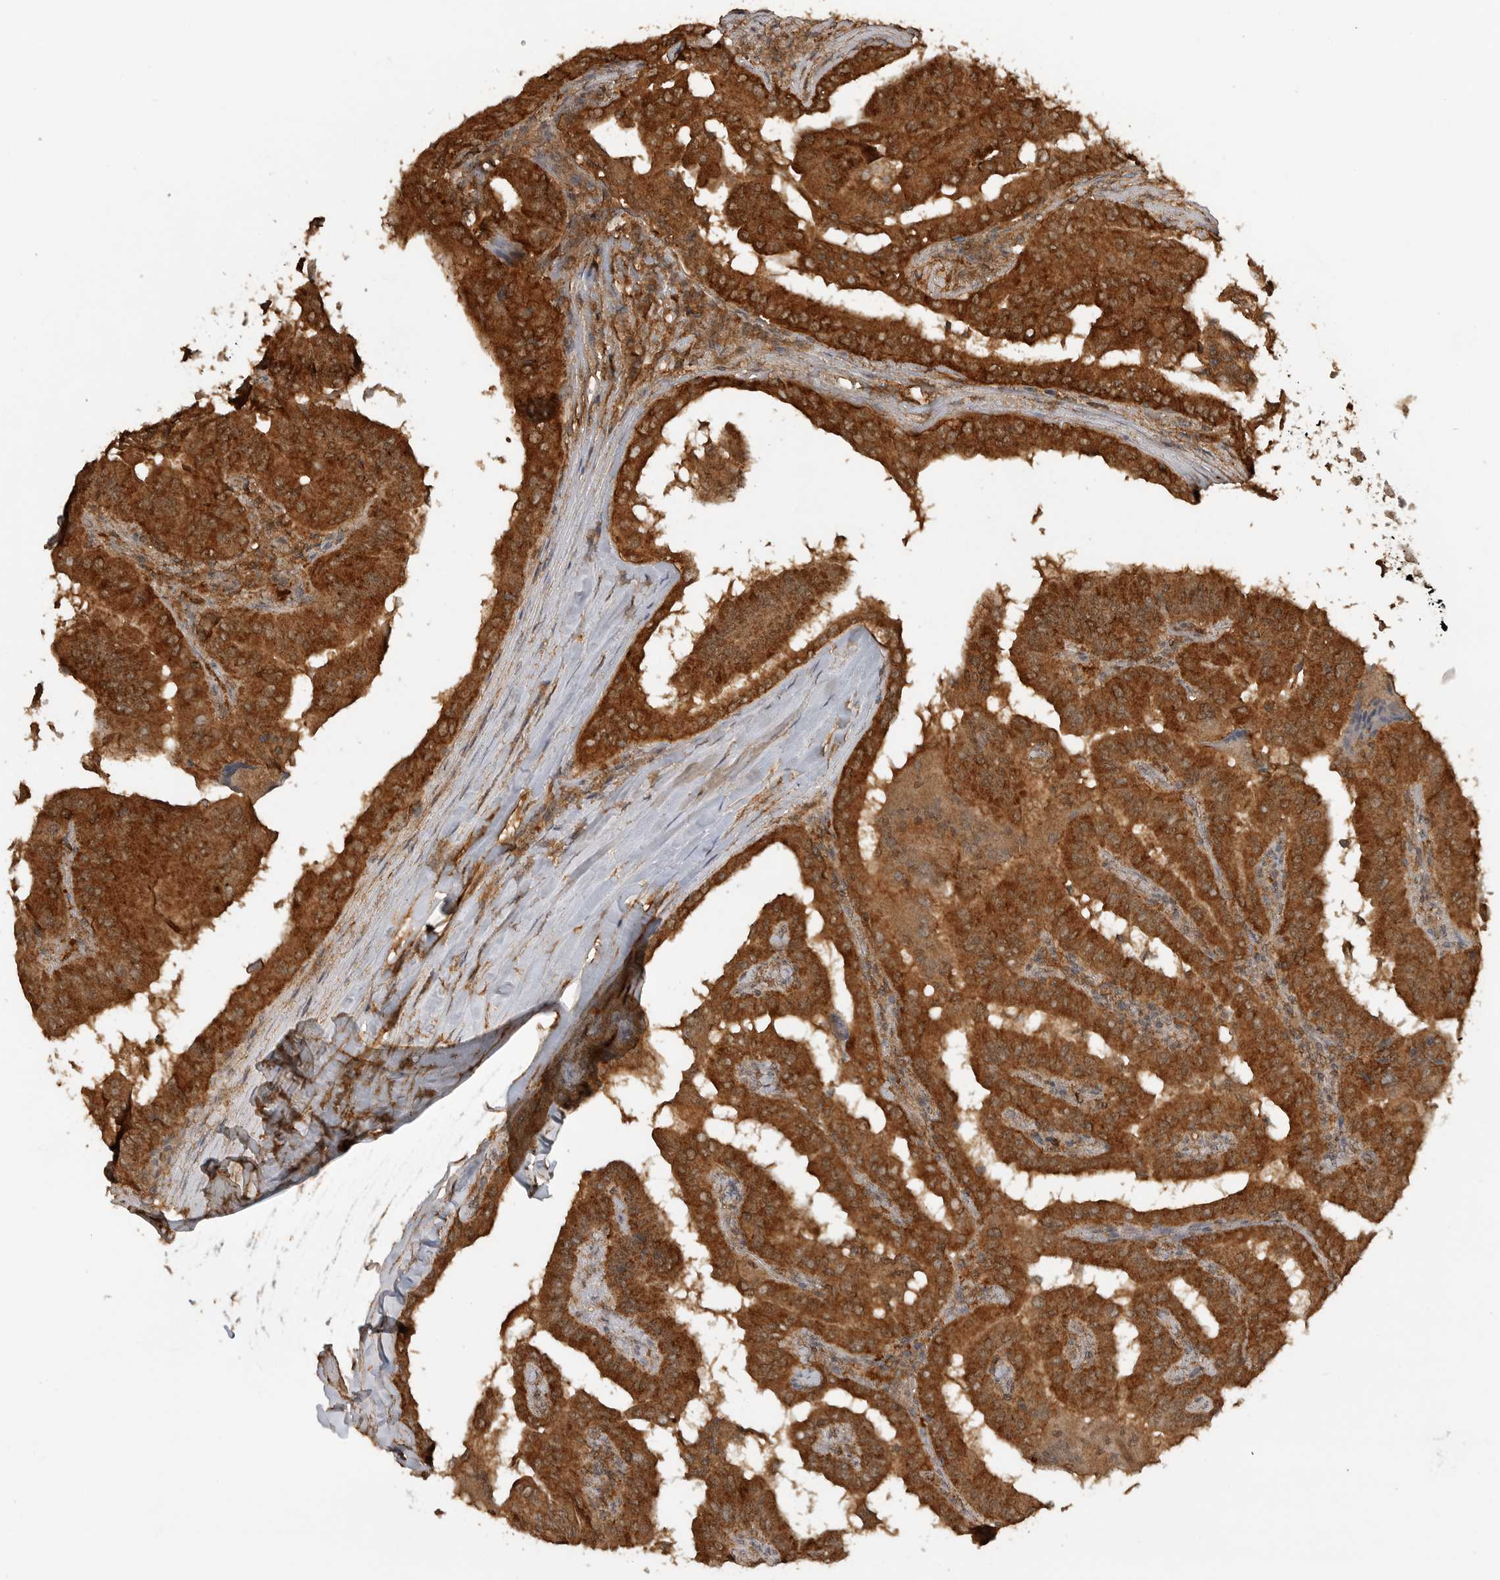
{"staining": {"intensity": "strong", "quantity": ">75%", "location": "cytoplasmic/membranous,nuclear"}, "tissue": "thyroid cancer", "cell_type": "Tumor cells", "image_type": "cancer", "snomed": [{"axis": "morphology", "description": "Papillary adenocarcinoma, NOS"}, {"axis": "topography", "description": "Thyroid gland"}], "caption": "This is an image of immunohistochemistry staining of thyroid cancer (papillary adenocarcinoma), which shows strong staining in the cytoplasmic/membranous and nuclear of tumor cells.", "gene": "ICOSLG", "patient": {"sex": "male", "age": 33}}